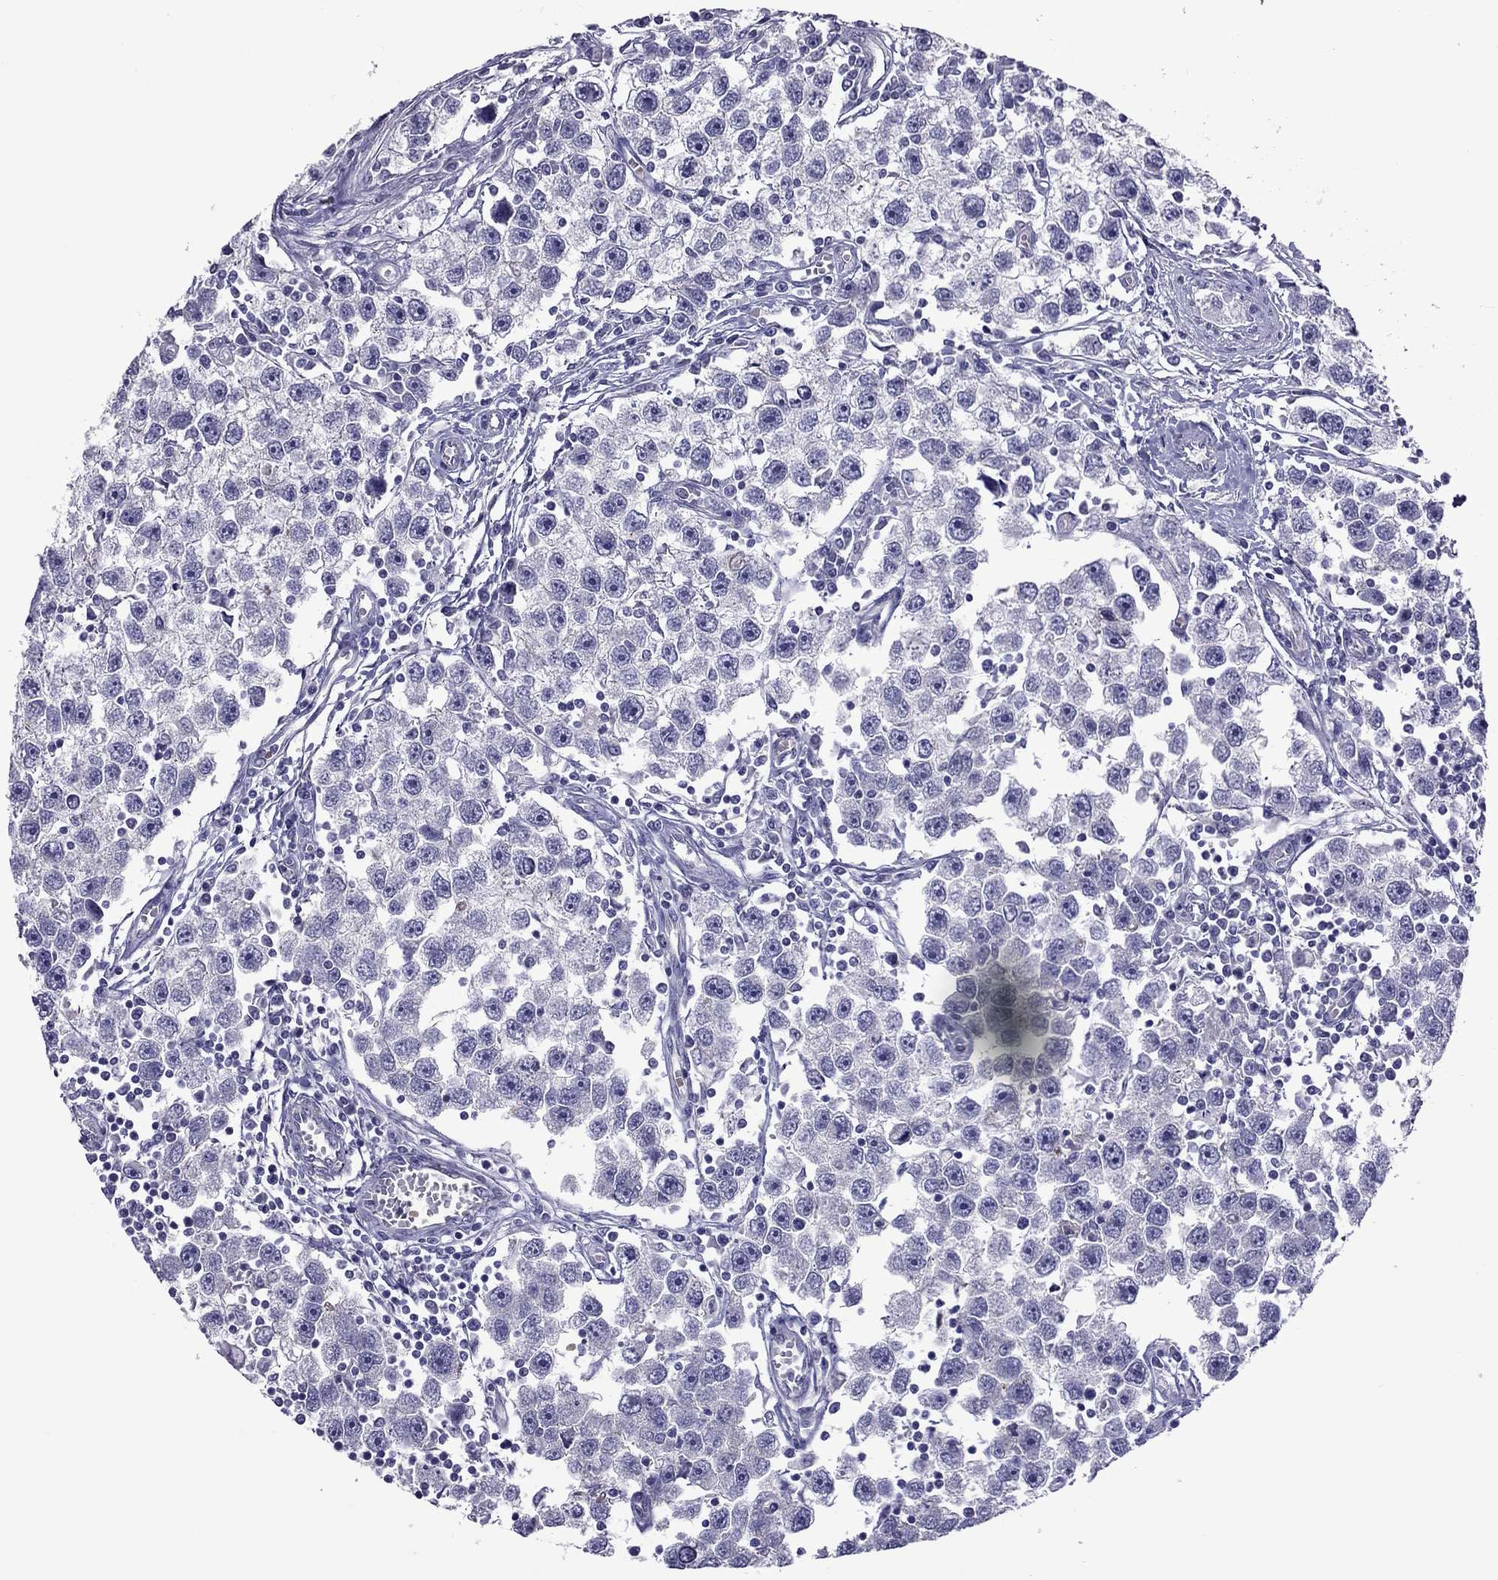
{"staining": {"intensity": "negative", "quantity": "none", "location": "none"}, "tissue": "testis cancer", "cell_type": "Tumor cells", "image_type": "cancer", "snomed": [{"axis": "morphology", "description": "Seminoma, NOS"}, {"axis": "topography", "description": "Testis"}], "caption": "A high-resolution image shows immunohistochemistry staining of testis seminoma, which exhibits no significant positivity in tumor cells. (Stains: DAB immunohistochemistry with hematoxylin counter stain, Microscopy: brightfield microscopy at high magnification).", "gene": "SLC16A8", "patient": {"sex": "male", "age": 30}}